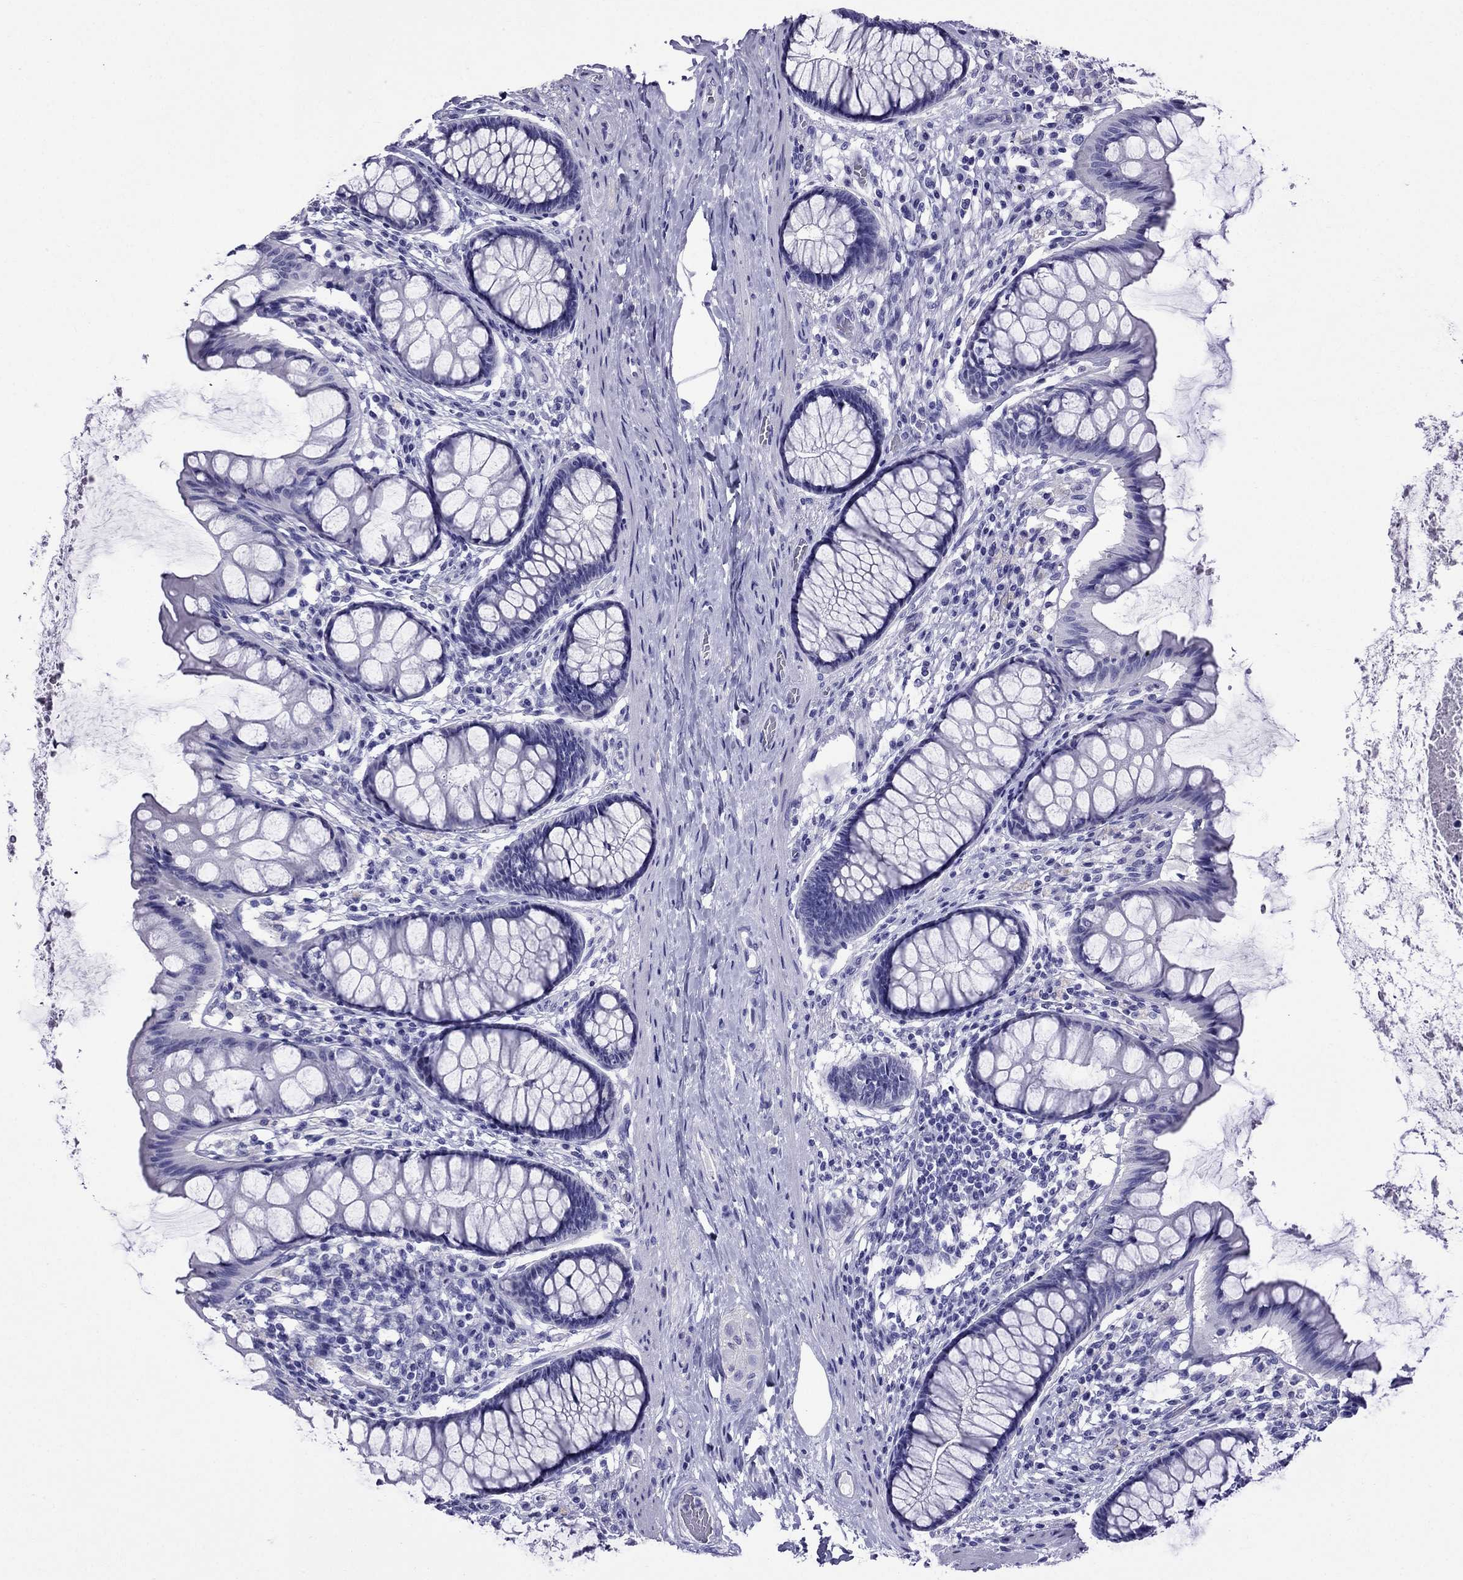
{"staining": {"intensity": "negative", "quantity": "none", "location": "none"}, "tissue": "colon", "cell_type": "Endothelial cells", "image_type": "normal", "snomed": [{"axis": "morphology", "description": "Normal tissue, NOS"}, {"axis": "topography", "description": "Colon"}], "caption": "Immunohistochemistry (IHC) histopathology image of unremarkable human colon stained for a protein (brown), which exhibits no positivity in endothelial cells. (DAB immunohistochemistry with hematoxylin counter stain).", "gene": "CRYBA1", "patient": {"sex": "female", "age": 65}}